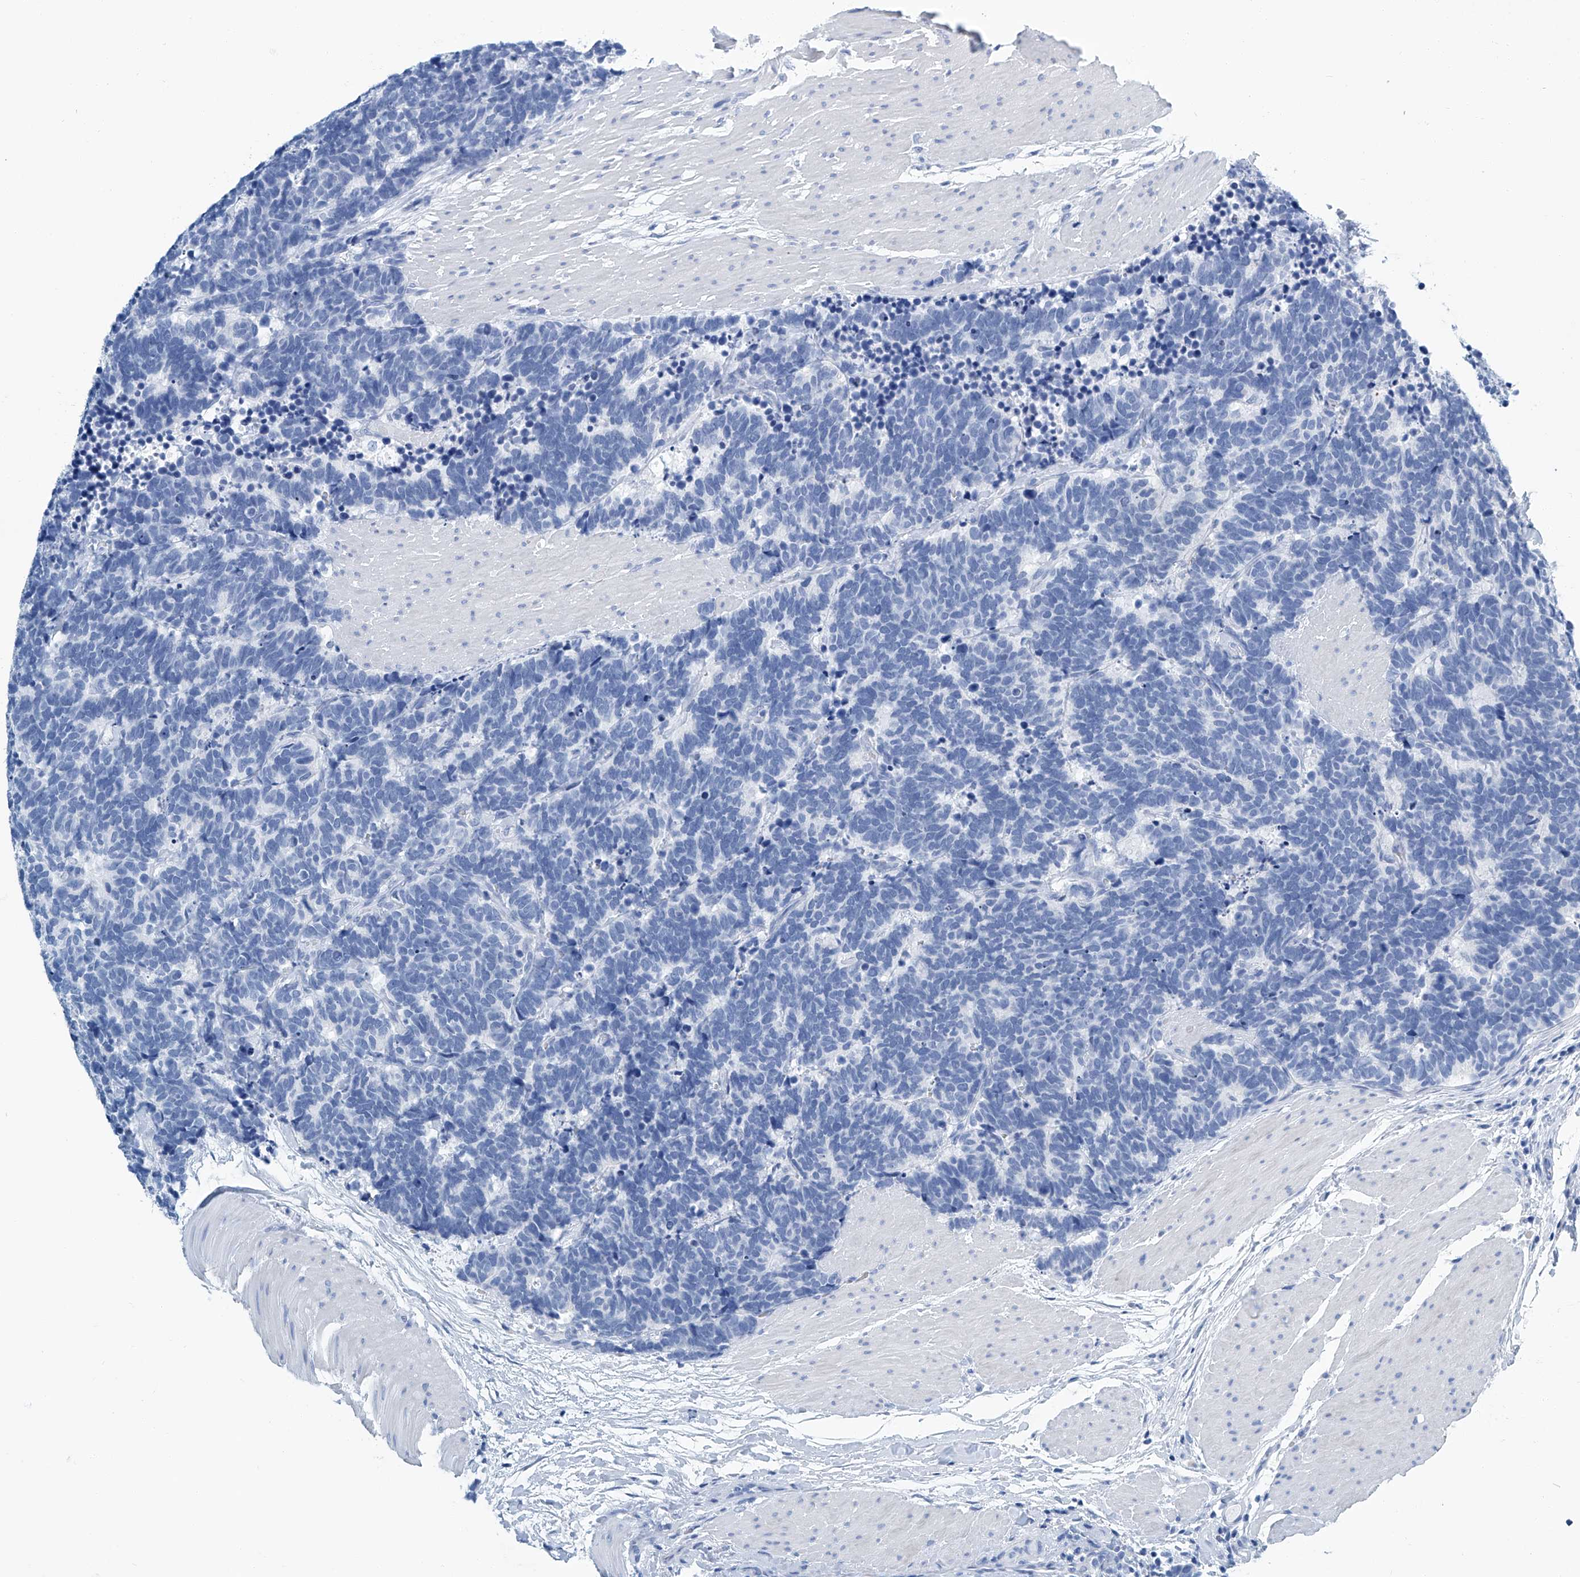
{"staining": {"intensity": "negative", "quantity": "none", "location": "none"}, "tissue": "carcinoid", "cell_type": "Tumor cells", "image_type": "cancer", "snomed": [{"axis": "morphology", "description": "Carcinoma, NOS"}, {"axis": "morphology", "description": "Carcinoid, malignant, NOS"}, {"axis": "topography", "description": "Urinary bladder"}], "caption": "DAB immunohistochemical staining of carcinoid exhibits no significant positivity in tumor cells. The staining is performed using DAB (3,3'-diaminobenzidine) brown chromogen with nuclei counter-stained in using hematoxylin.", "gene": "CYP2A7", "patient": {"sex": "male", "age": 57}}